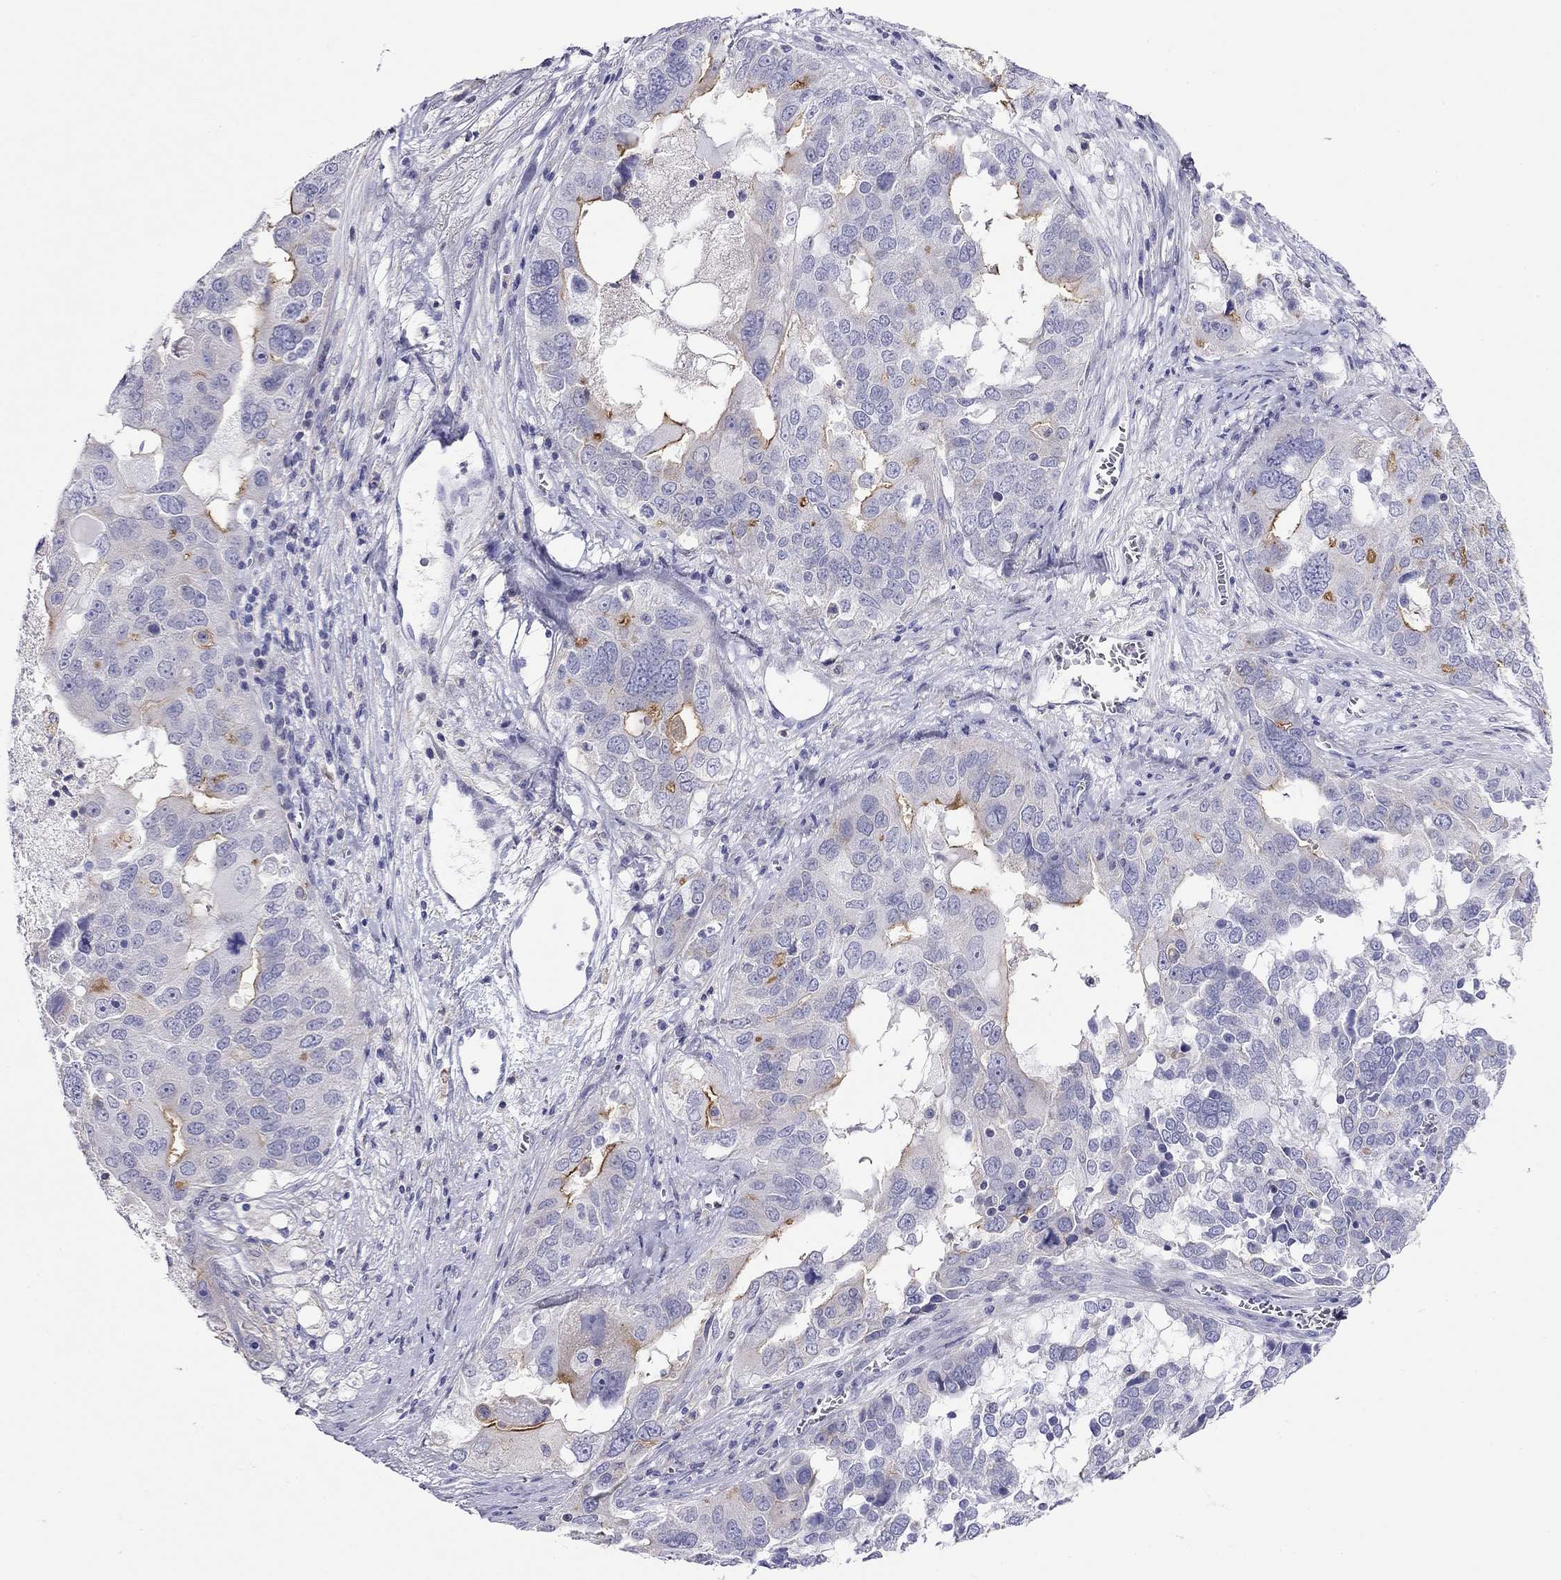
{"staining": {"intensity": "moderate", "quantity": "<25%", "location": "cytoplasmic/membranous"}, "tissue": "ovarian cancer", "cell_type": "Tumor cells", "image_type": "cancer", "snomed": [{"axis": "morphology", "description": "Carcinoma, endometroid"}, {"axis": "topography", "description": "Soft tissue"}, {"axis": "topography", "description": "Ovary"}], "caption": "There is low levels of moderate cytoplasmic/membranous staining in tumor cells of endometroid carcinoma (ovarian), as demonstrated by immunohistochemical staining (brown color).", "gene": "SLC46A2", "patient": {"sex": "female", "age": 52}}